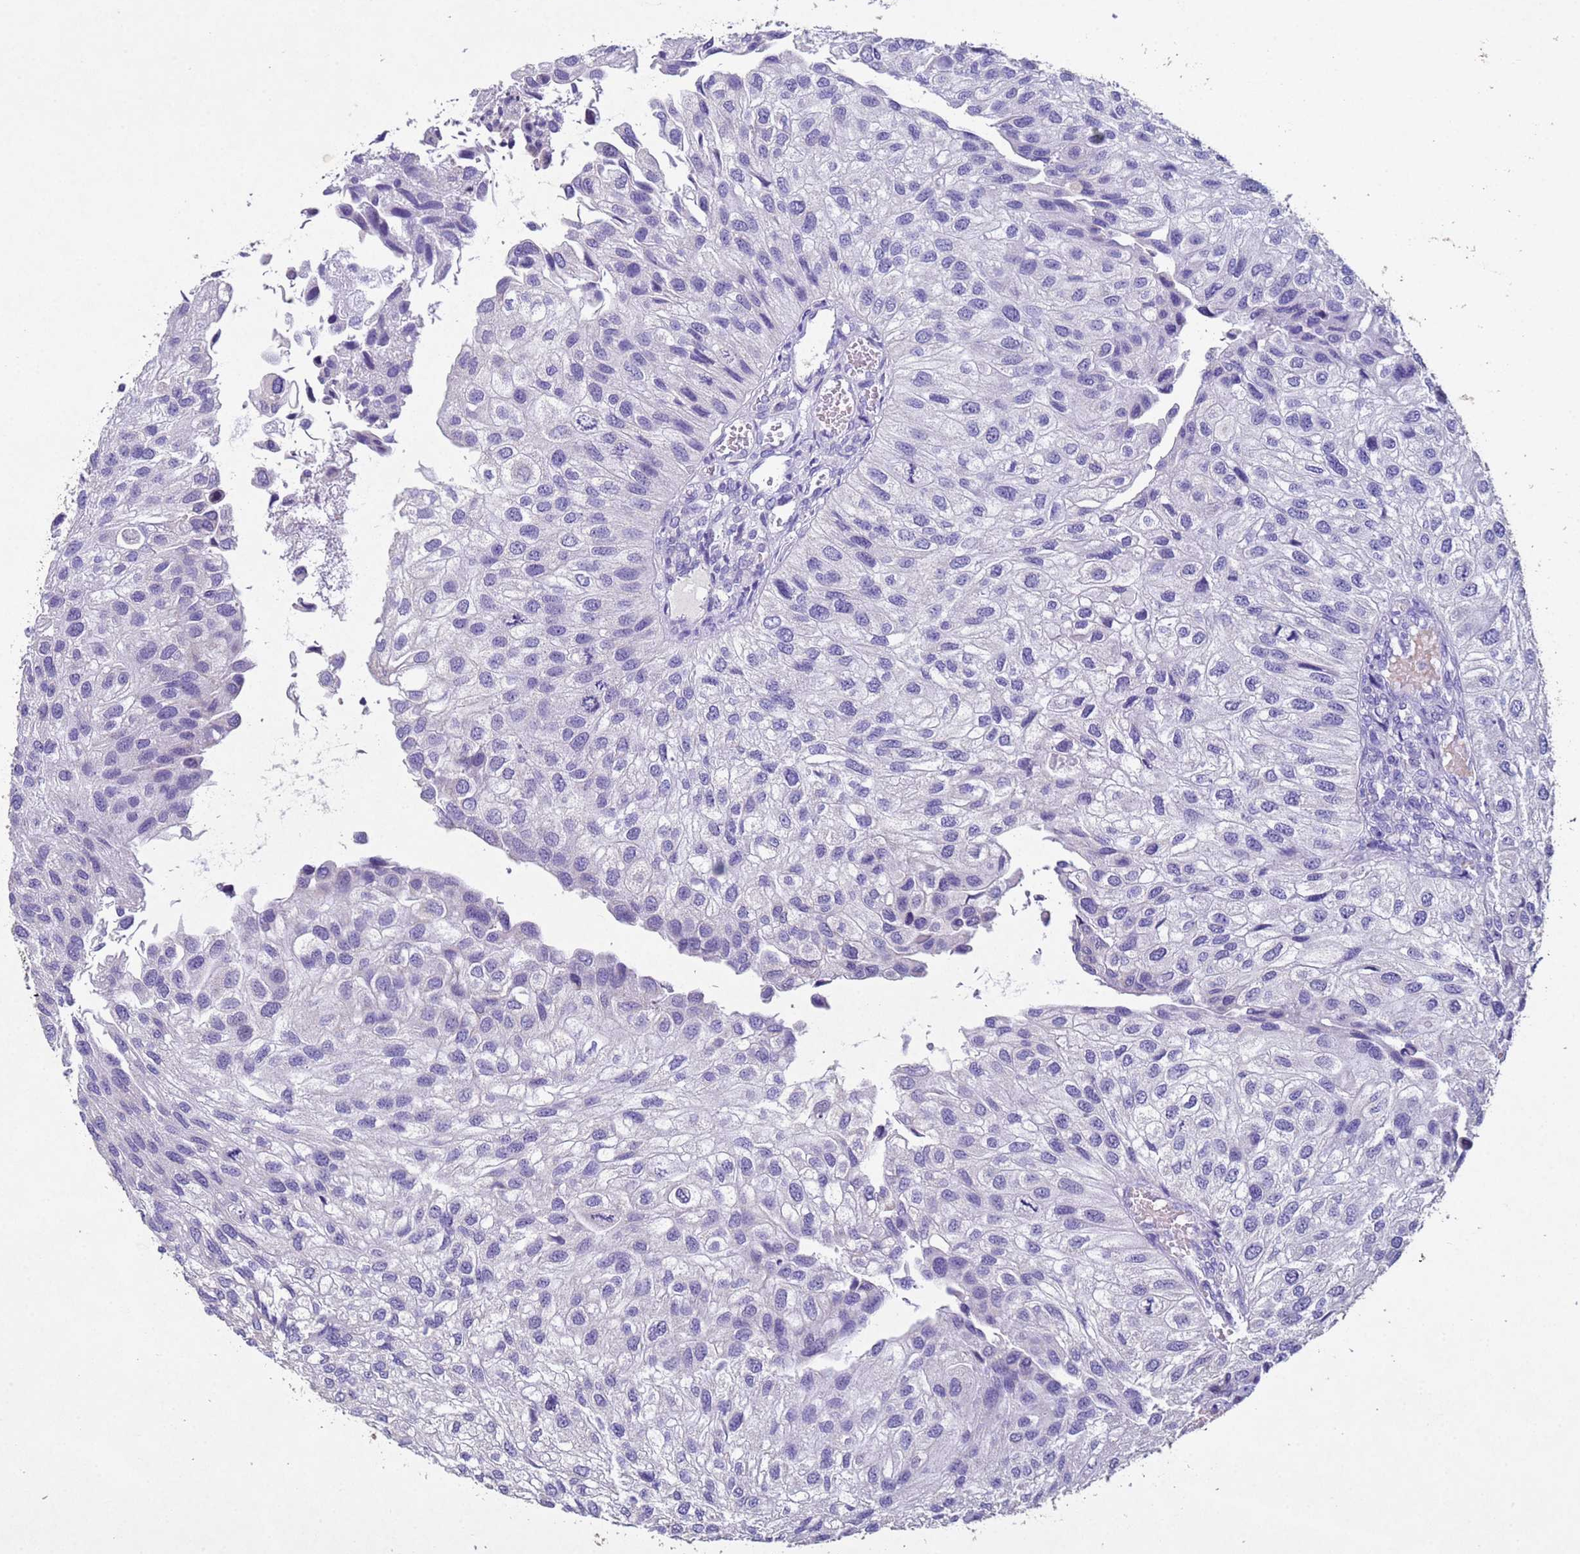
{"staining": {"intensity": "negative", "quantity": "none", "location": "none"}, "tissue": "urothelial cancer", "cell_type": "Tumor cells", "image_type": "cancer", "snomed": [{"axis": "morphology", "description": "Urothelial carcinoma, Low grade"}, {"axis": "topography", "description": "Urinary bladder"}], "caption": "Photomicrograph shows no significant protein expression in tumor cells of urothelial carcinoma (low-grade).", "gene": "NLRP11", "patient": {"sex": "female", "age": 89}}